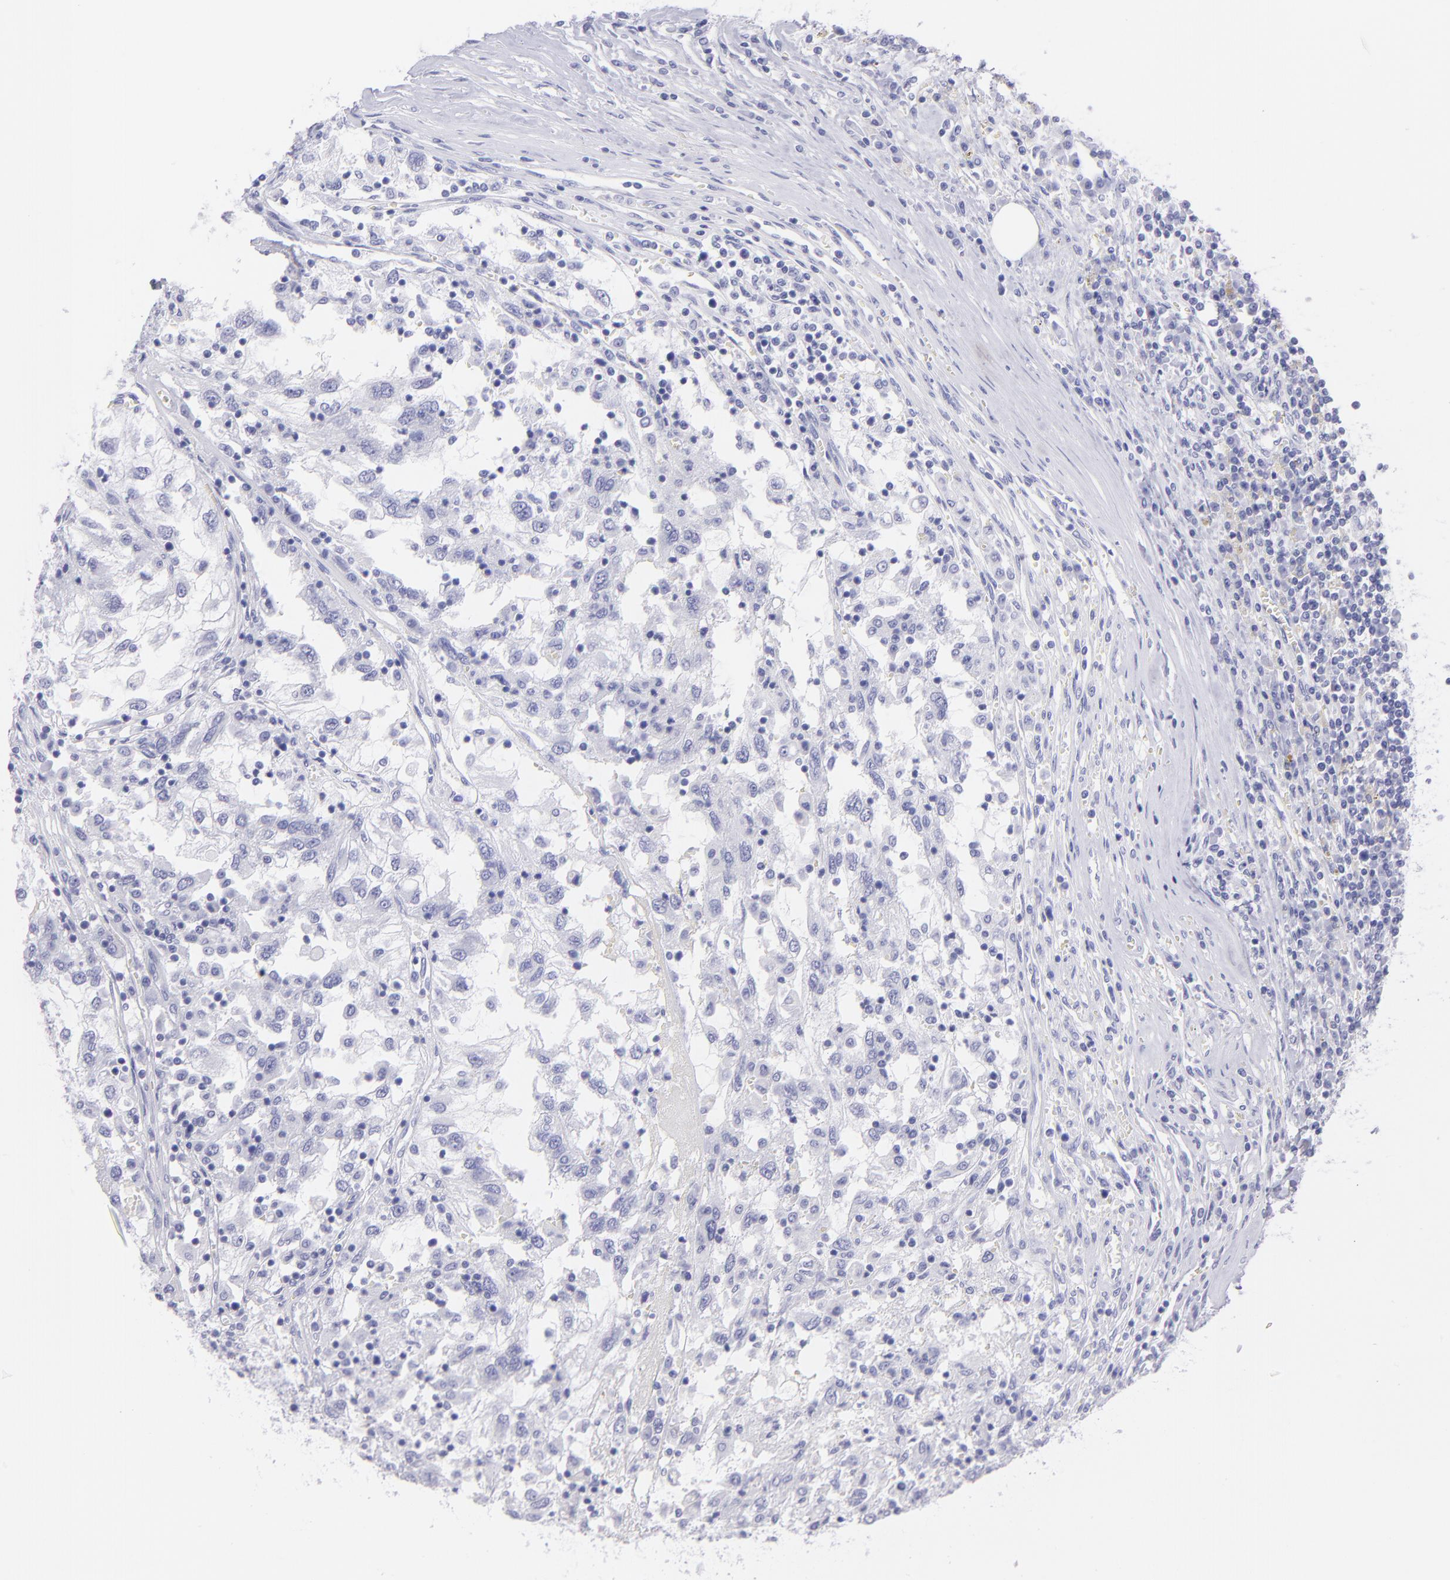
{"staining": {"intensity": "negative", "quantity": "none", "location": "none"}, "tissue": "renal cancer", "cell_type": "Tumor cells", "image_type": "cancer", "snomed": [{"axis": "morphology", "description": "Normal tissue, NOS"}, {"axis": "morphology", "description": "Adenocarcinoma, NOS"}, {"axis": "topography", "description": "Kidney"}], "caption": "A high-resolution micrograph shows immunohistochemistry (IHC) staining of renal cancer, which reveals no significant staining in tumor cells.", "gene": "PIP", "patient": {"sex": "male", "age": 71}}